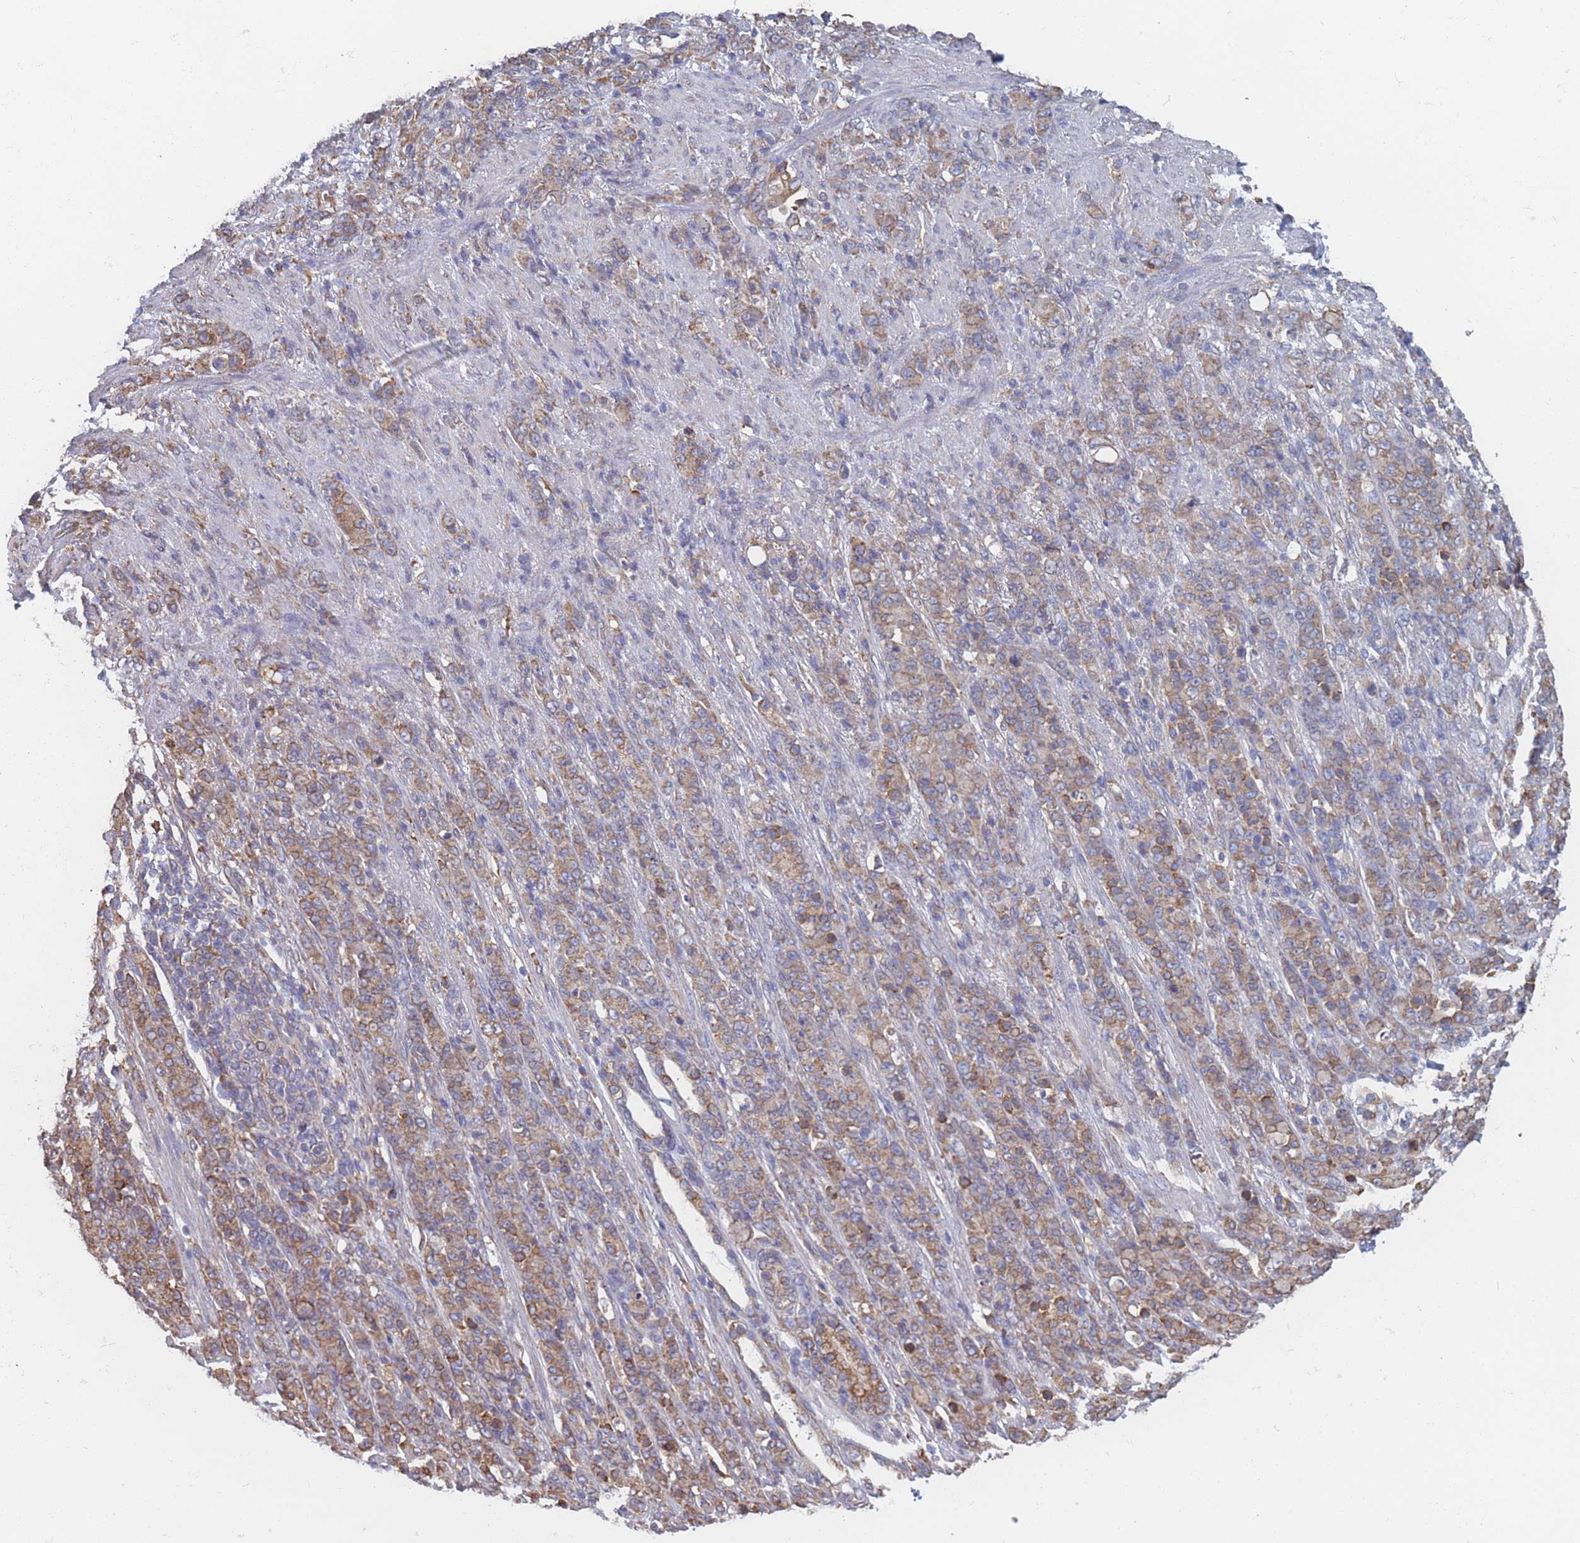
{"staining": {"intensity": "weak", "quantity": "25%-75%", "location": "cytoplasmic/membranous"}, "tissue": "stomach cancer", "cell_type": "Tumor cells", "image_type": "cancer", "snomed": [{"axis": "morphology", "description": "Adenocarcinoma, NOS"}, {"axis": "topography", "description": "Stomach"}], "caption": "Stomach adenocarcinoma stained for a protein (brown) shows weak cytoplasmic/membranous positive positivity in about 25%-75% of tumor cells.", "gene": "OR7C2", "patient": {"sex": "female", "age": 79}}